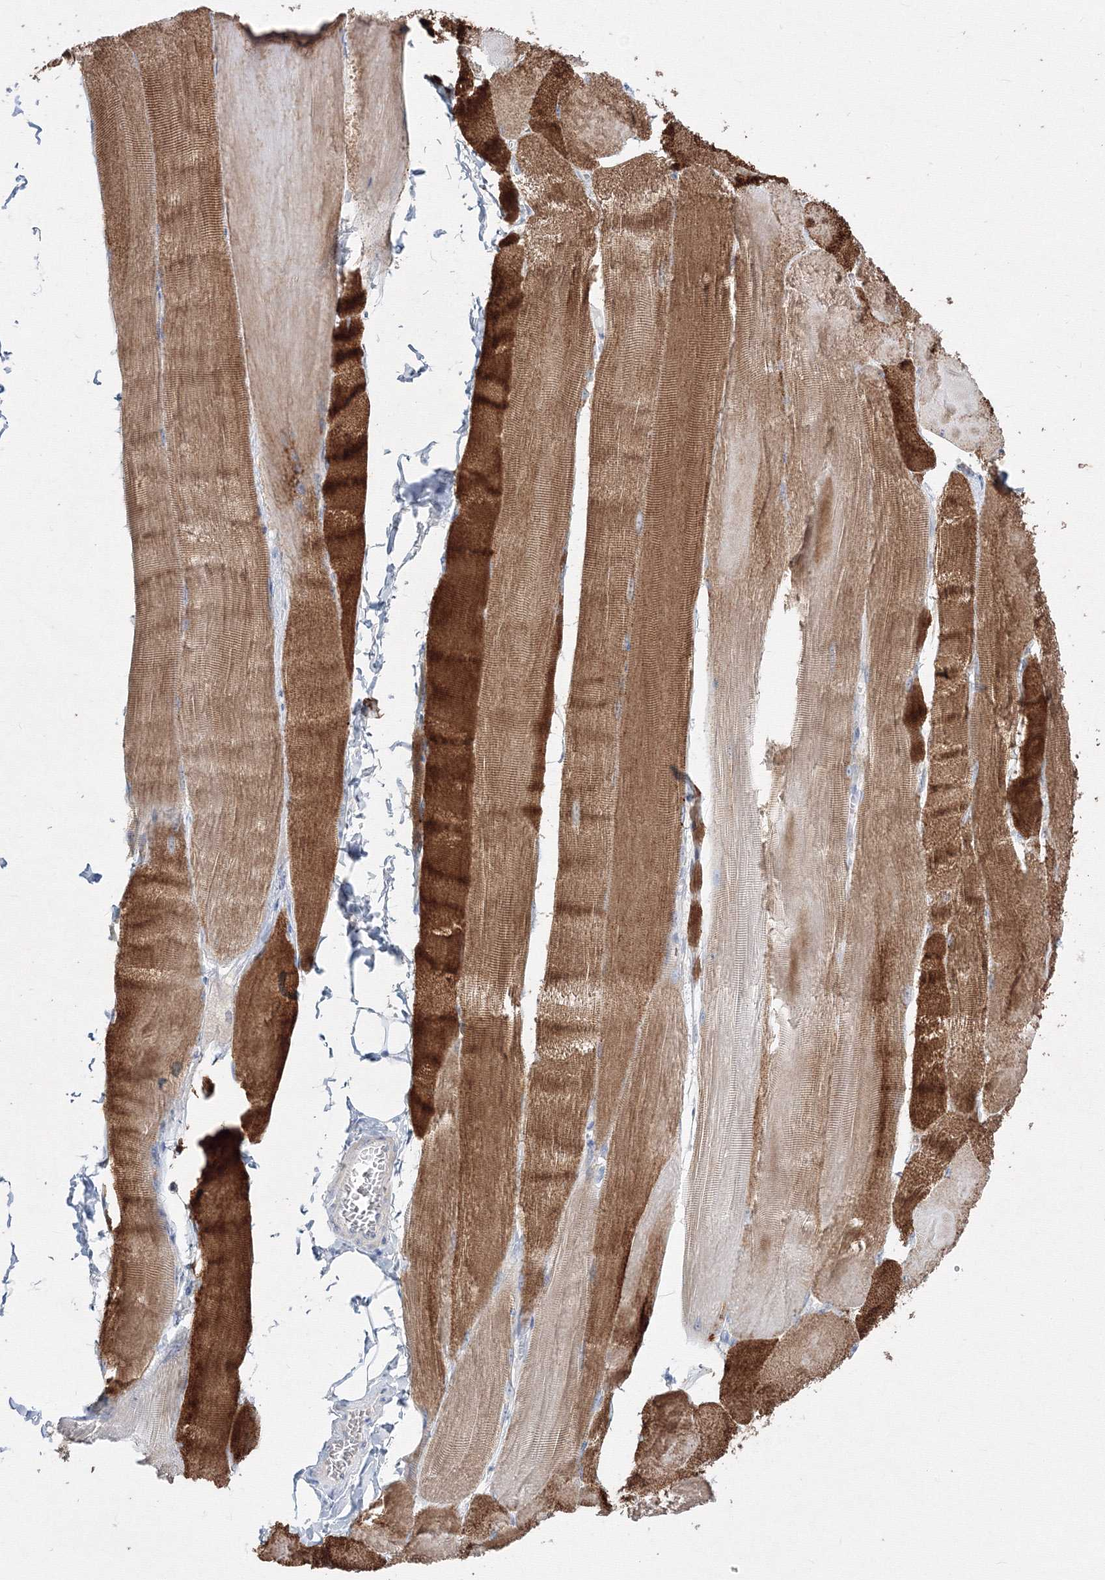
{"staining": {"intensity": "strong", "quantity": ">75%", "location": "cytoplasmic/membranous"}, "tissue": "skeletal muscle", "cell_type": "Myocytes", "image_type": "normal", "snomed": [{"axis": "morphology", "description": "Normal tissue, NOS"}, {"axis": "morphology", "description": "Basal cell carcinoma"}, {"axis": "topography", "description": "Skeletal muscle"}], "caption": "Protein expression analysis of benign human skeletal muscle reveals strong cytoplasmic/membranous positivity in about >75% of myocytes.", "gene": "FBXL8", "patient": {"sex": "female", "age": 64}}